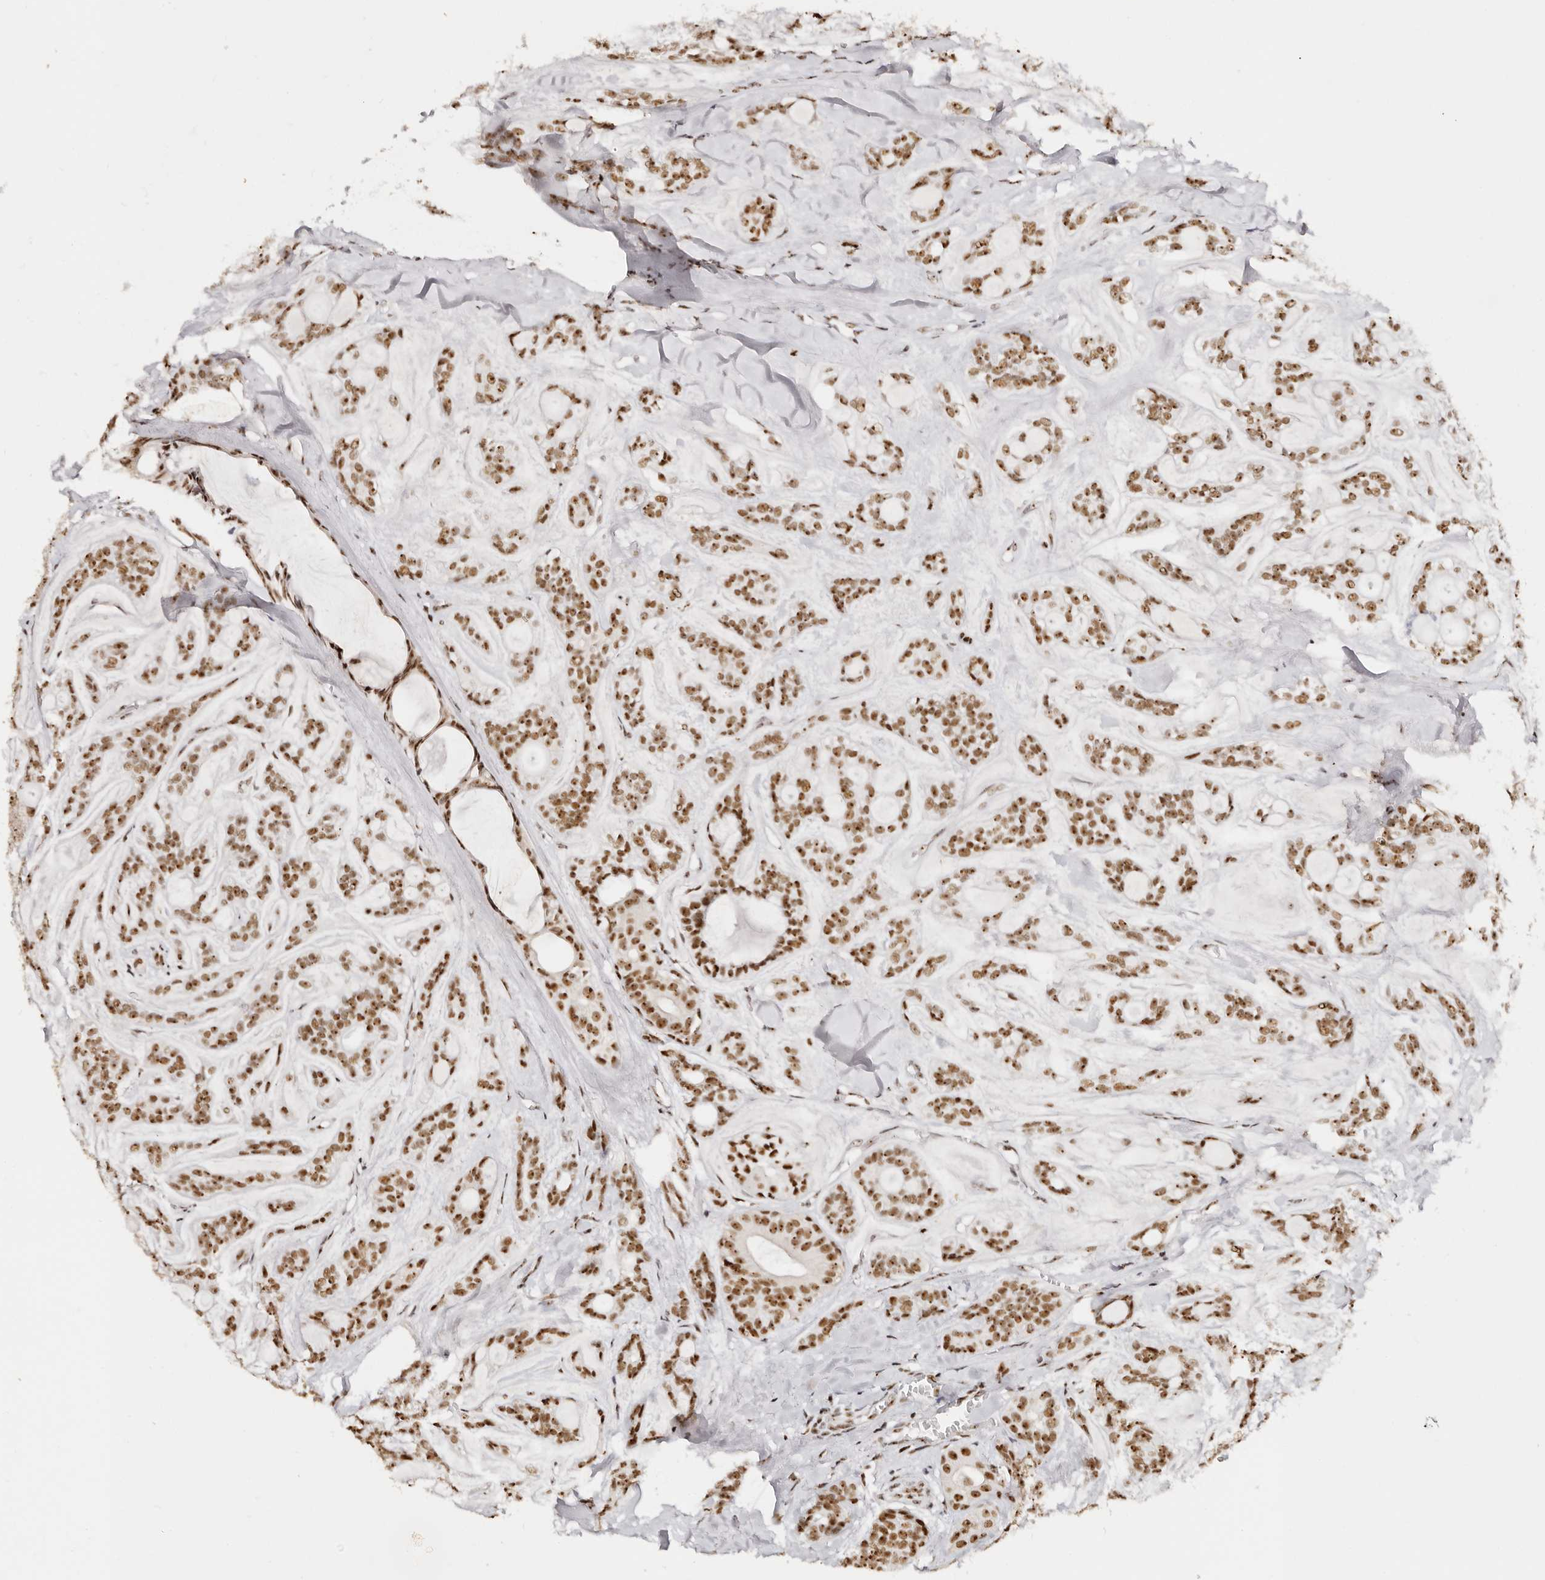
{"staining": {"intensity": "strong", "quantity": ">75%", "location": "nuclear"}, "tissue": "head and neck cancer", "cell_type": "Tumor cells", "image_type": "cancer", "snomed": [{"axis": "morphology", "description": "Adenocarcinoma, NOS"}, {"axis": "topography", "description": "Head-Neck"}], "caption": "Adenocarcinoma (head and neck) stained with DAB (3,3'-diaminobenzidine) immunohistochemistry displays high levels of strong nuclear positivity in about >75% of tumor cells. (brown staining indicates protein expression, while blue staining denotes nuclei).", "gene": "IQGAP3", "patient": {"sex": "male", "age": 66}}